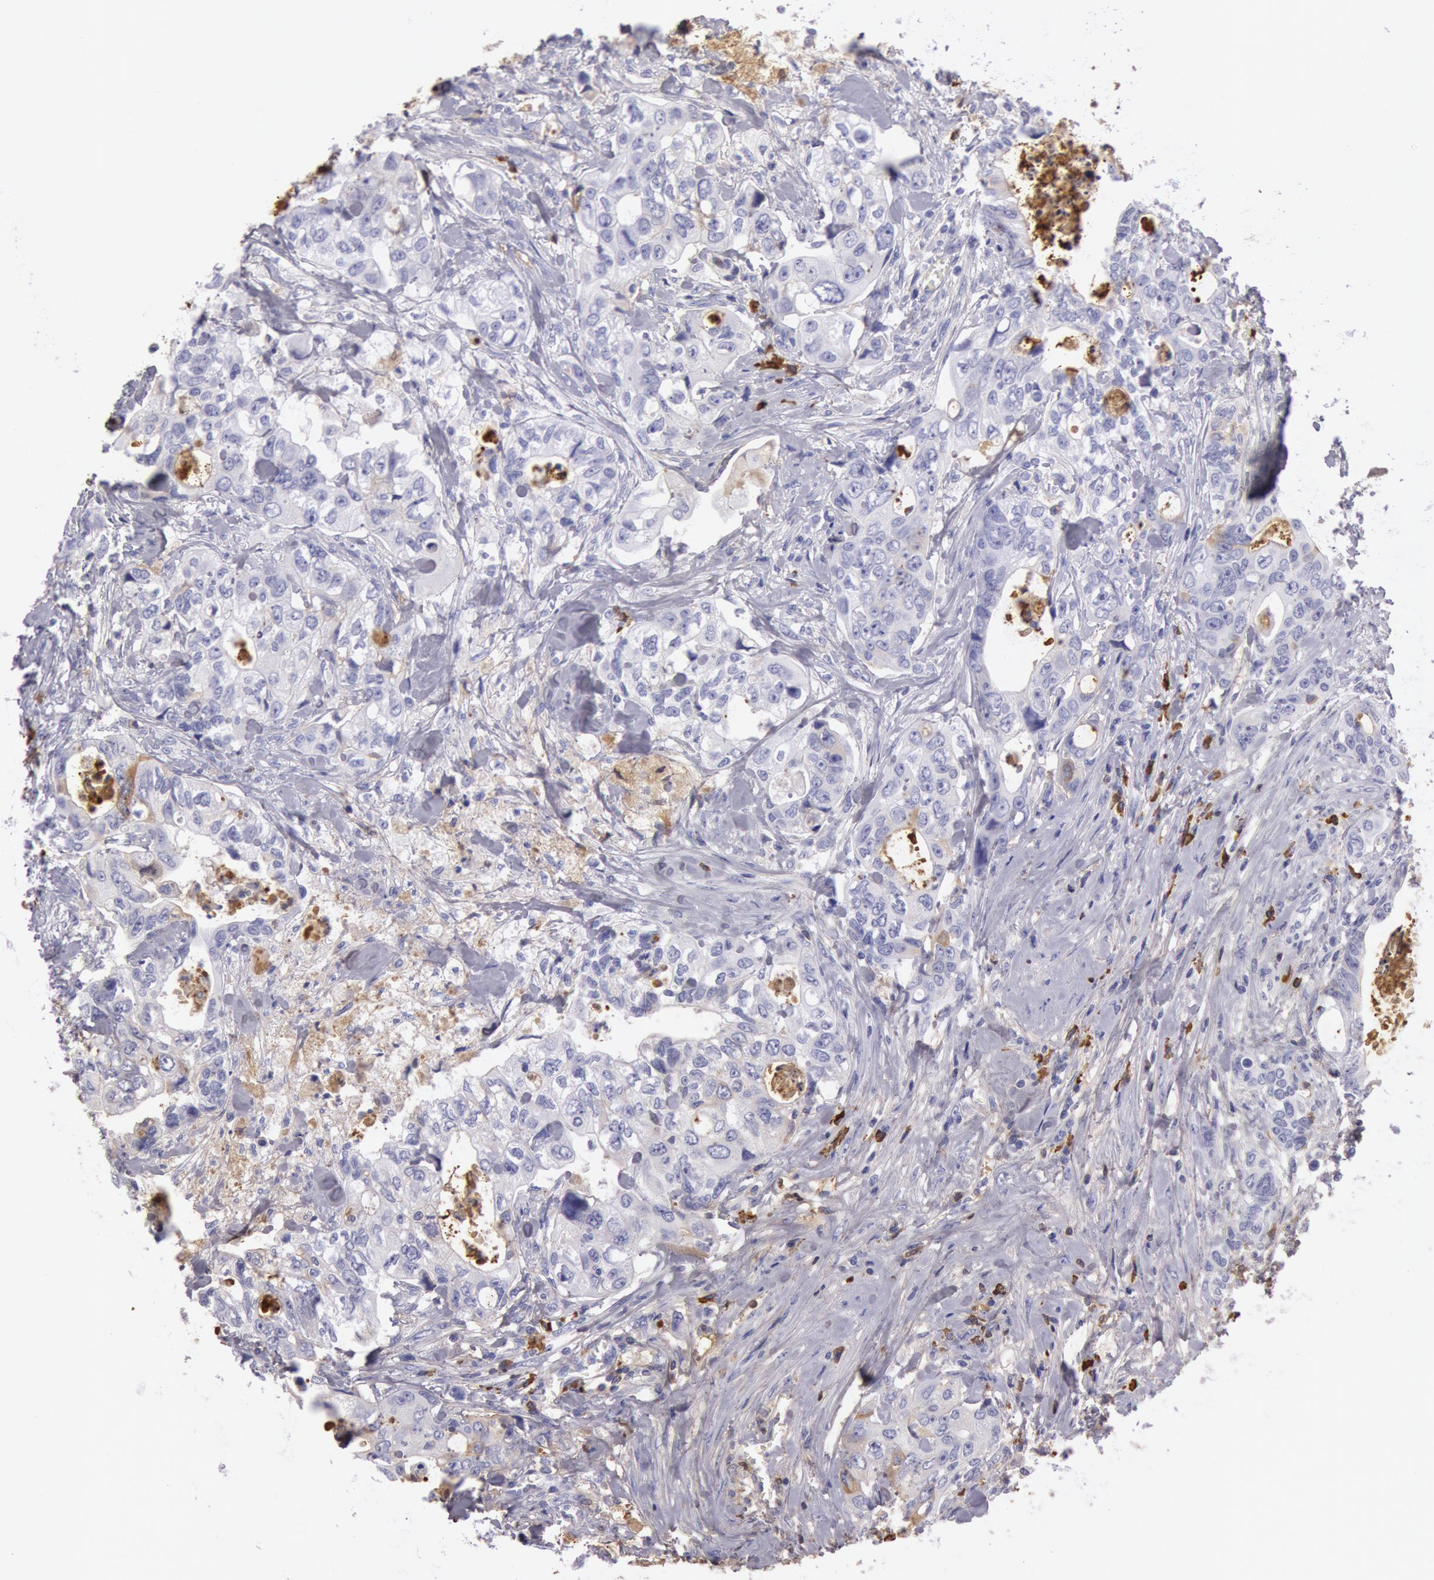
{"staining": {"intensity": "weak", "quantity": "<25%", "location": "cytoplasmic/membranous"}, "tissue": "colorectal cancer", "cell_type": "Tumor cells", "image_type": "cancer", "snomed": [{"axis": "morphology", "description": "Adenocarcinoma, NOS"}, {"axis": "topography", "description": "Rectum"}], "caption": "This image is of adenocarcinoma (colorectal) stained with IHC to label a protein in brown with the nuclei are counter-stained blue. There is no positivity in tumor cells.", "gene": "IGHG1", "patient": {"sex": "female", "age": 57}}